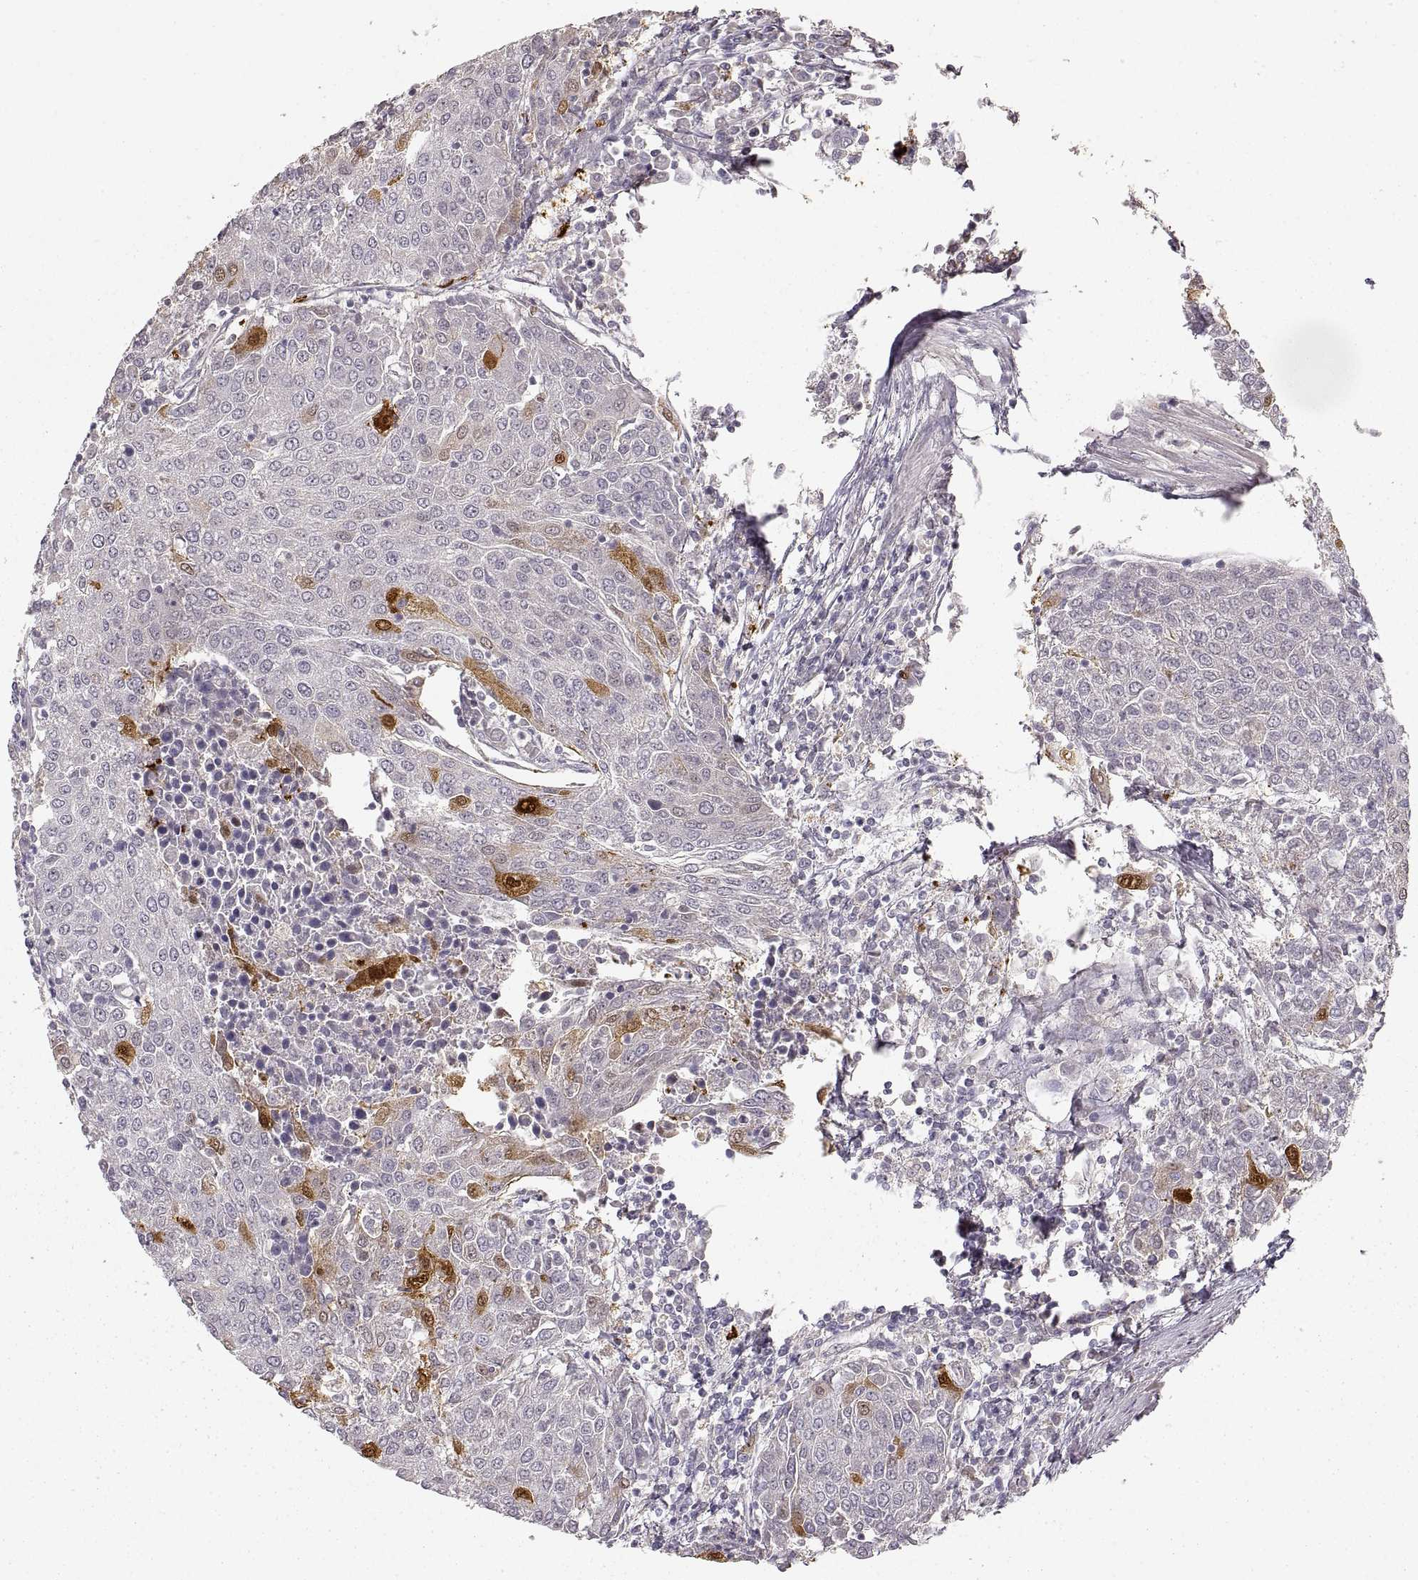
{"staining": {"intensity": "strong", "quantity": "<25%", "location": "cytoplasmic/membranous"}, "tissue": "urothelial cancer", "cell_type": "Tumor cells", "image_type": "cancer", "snomed": [{"axis": "morphology", "description": "Urothelial carcinoma, High grade"}, {"axis": "topography", "description": "Urinary bladder"}], "caption": "Human high-grade urothelial carcinoma stained with a protein marker demonstrates strong staining in tumor cells.", "gene": "LAMC2", "patient": {"sex": "female", "age": 85}}